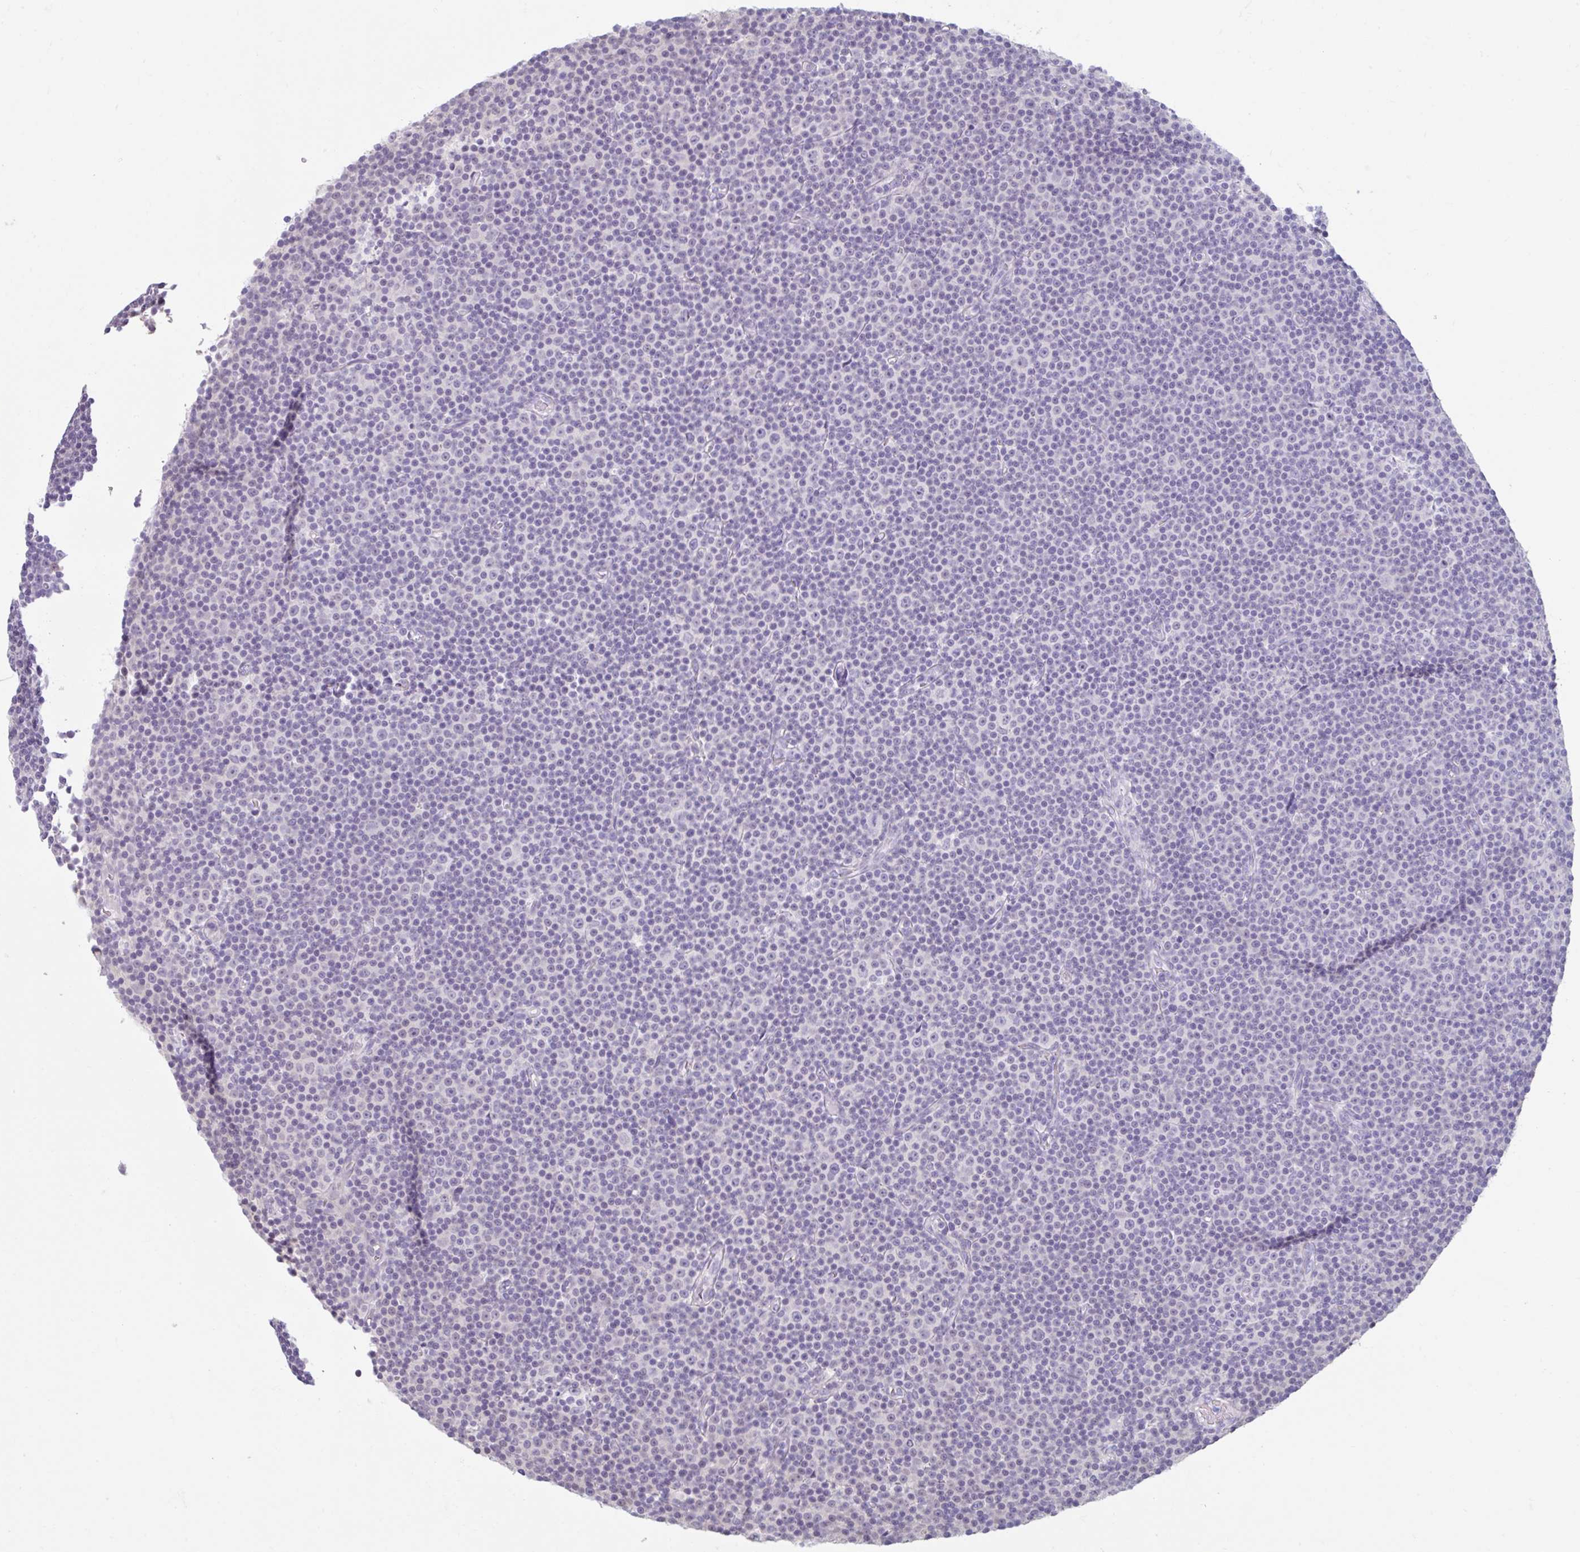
{"staining": {"intensity": "negative", "quantity": "none", "location": "none"}, "tissue": "lymphoma", "cell_type": "Tumor cells", "image_type": "cancer", "snomed": [{"axis": "morphology", "description": "Malignant lymphoma, non-Hodgkin's type, Low grade"}, {"axis": "topography", "description": "Lymph node"}], "caption": "Image shows no protein positivity in tumor cells of lymphoma tissue. Brightfield microscopy of immunohistochemistry (IHC) stained with DAB (brown) and hematoxylin (blue), captured at high magnification.", "gene": "CDH19", "patient": {"sex": "female", "age": 67}}